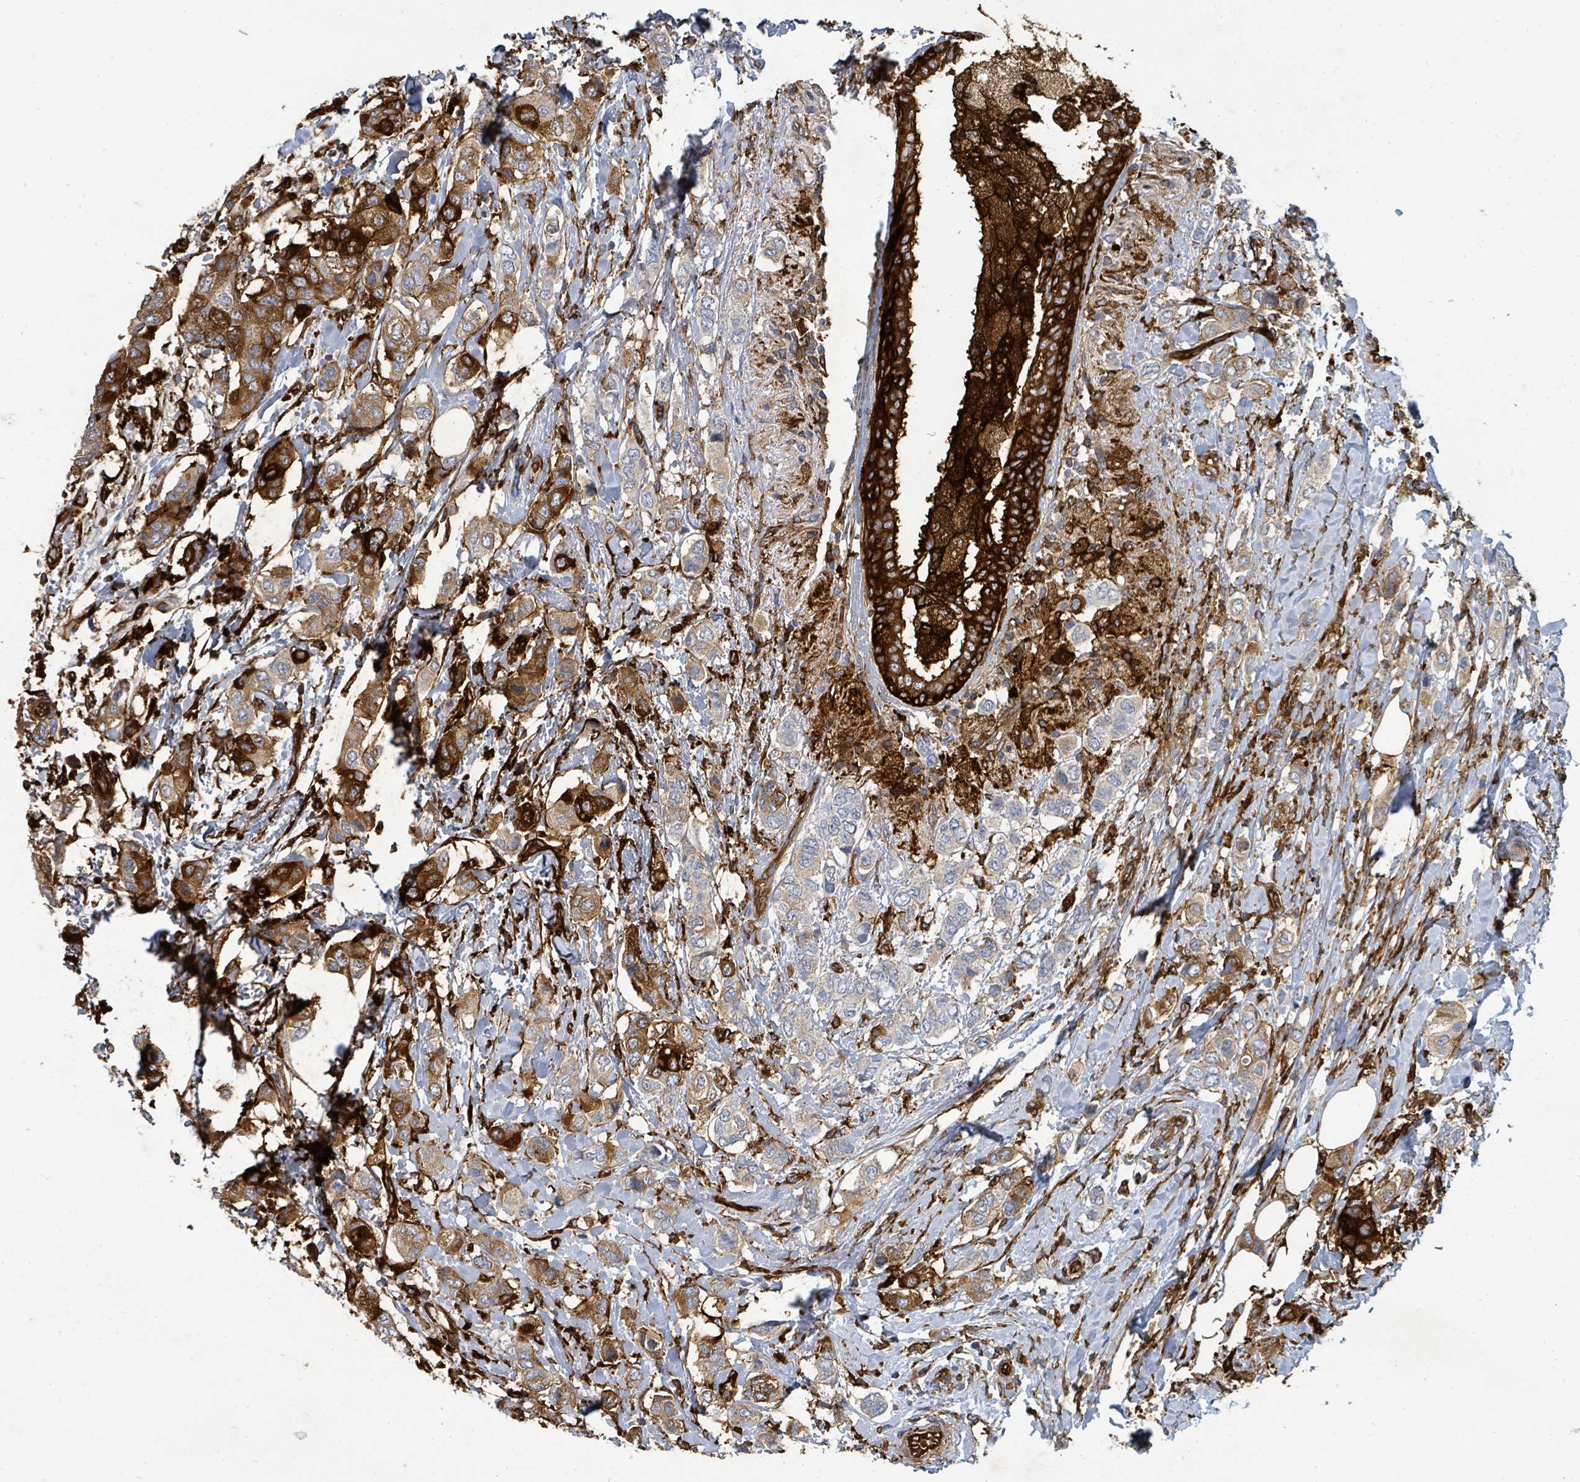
{"staining": {"intensity": "strong", "quantity": "<25%", "location": "cytoplasmic/membranous"}, "tissue": "breast cancer", "cell_type": "Tumor cells", "image_type": "cancer", "snomed": [{"axis": "morphology", "description": "Lobular carcinoma"}, {"axis": "topography", "description": "Breast"}], "caption": "Immunohistochemical staining of human breast lobular carcinoma demonstrates medium levels of strong cytoplasmic/membranous staining in approximately <25% of tumor cells.", "gene": "IFIT1", "patient": {"sex": "female", "age": 51}}